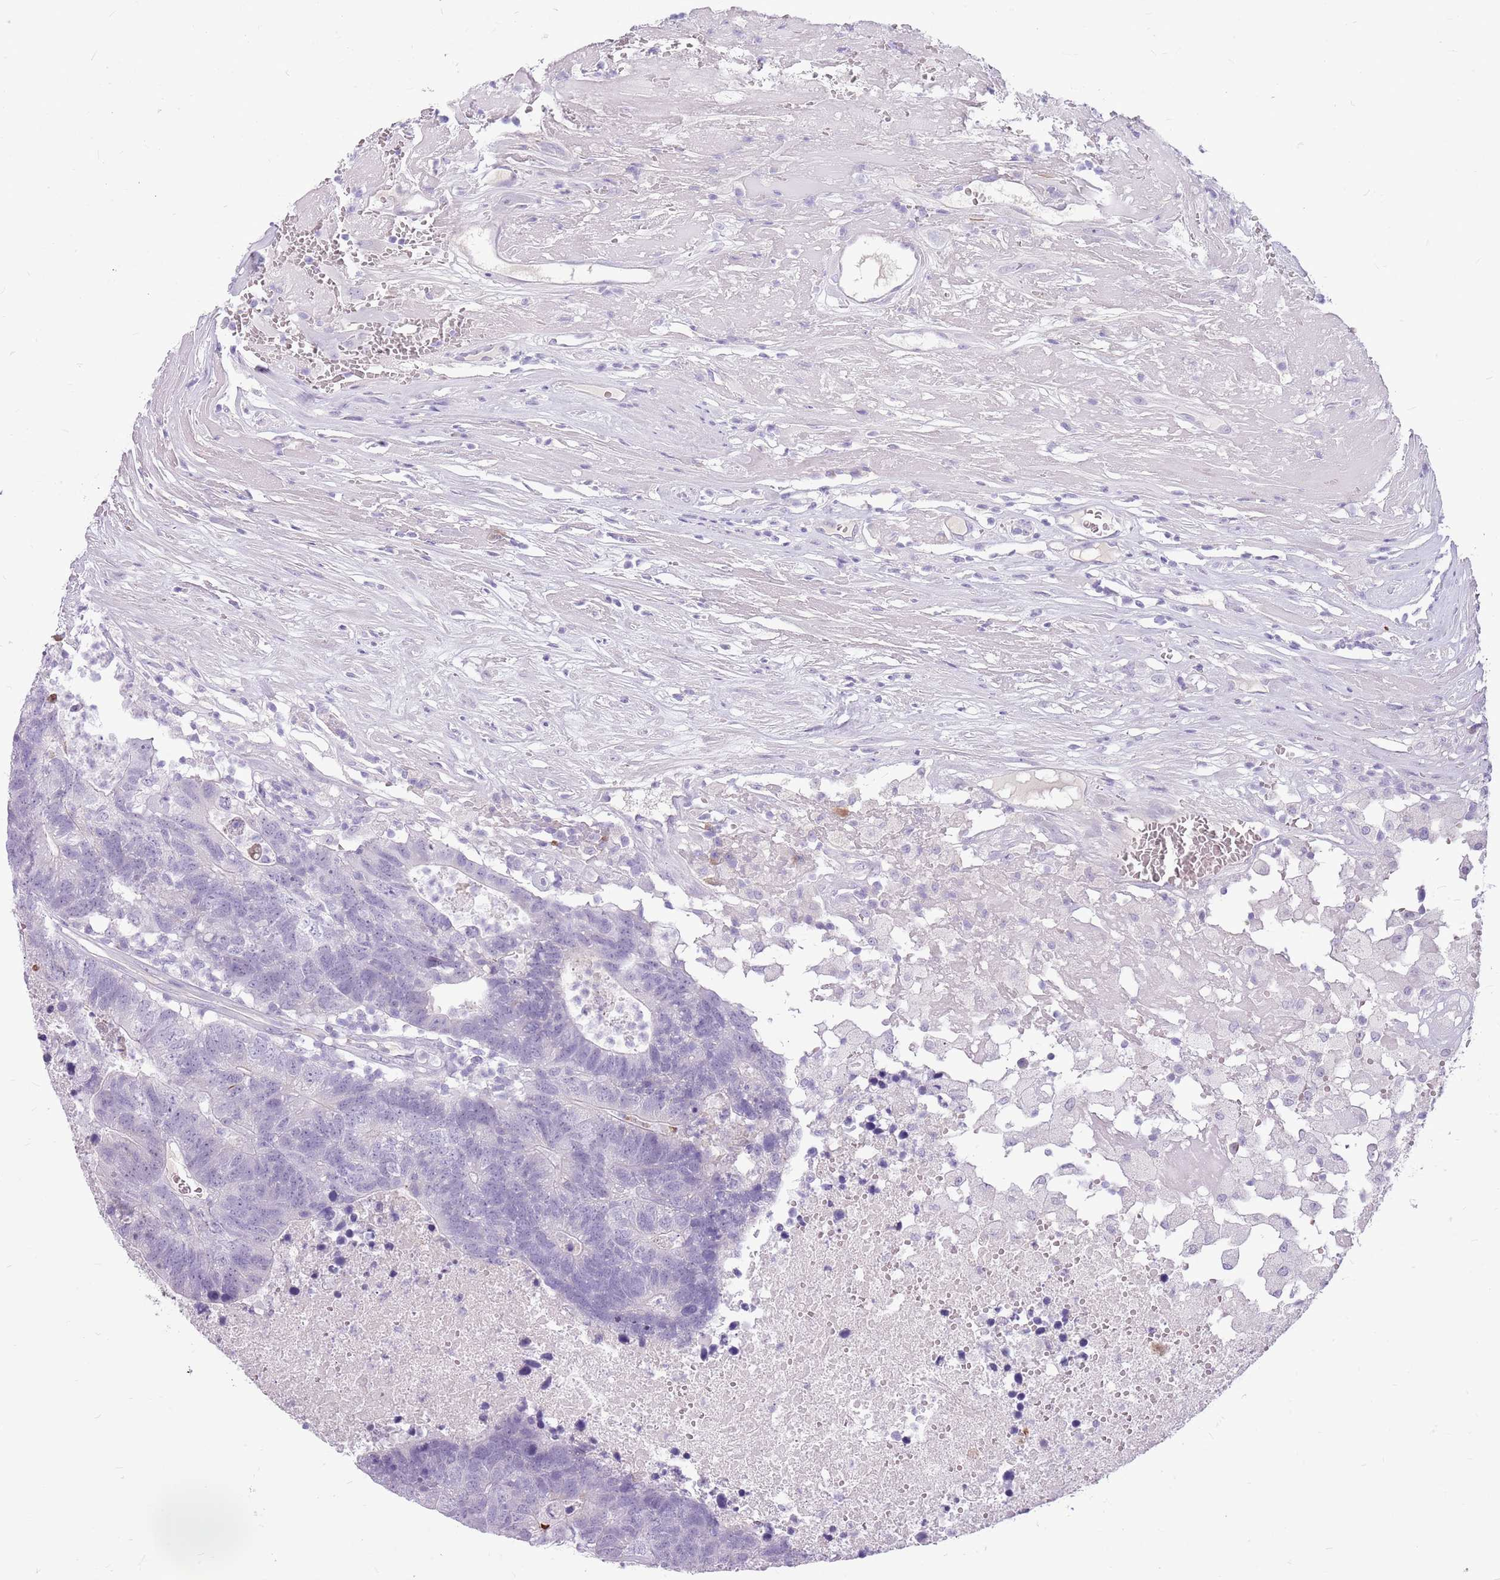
{"staining": {"intensity": "negative", "quantity": "none", "location": "none"}, "tissue": "colorectal cancer", "cell_type": "Tumor cells", "image_type": "cancer", "snomed": [{"axis": "morphology", "description": "Adenocarcinoma, NOS"}, {"axis": "topography", "description": "Colon"}], "caption": "IHC micrograph of adenocarcinoma (colorectal) stained for a protein (brown), which exhibits no positivity in tumor cells.", "gene": "ZNF425", "patient": {"sex": "female", "age": 48}}